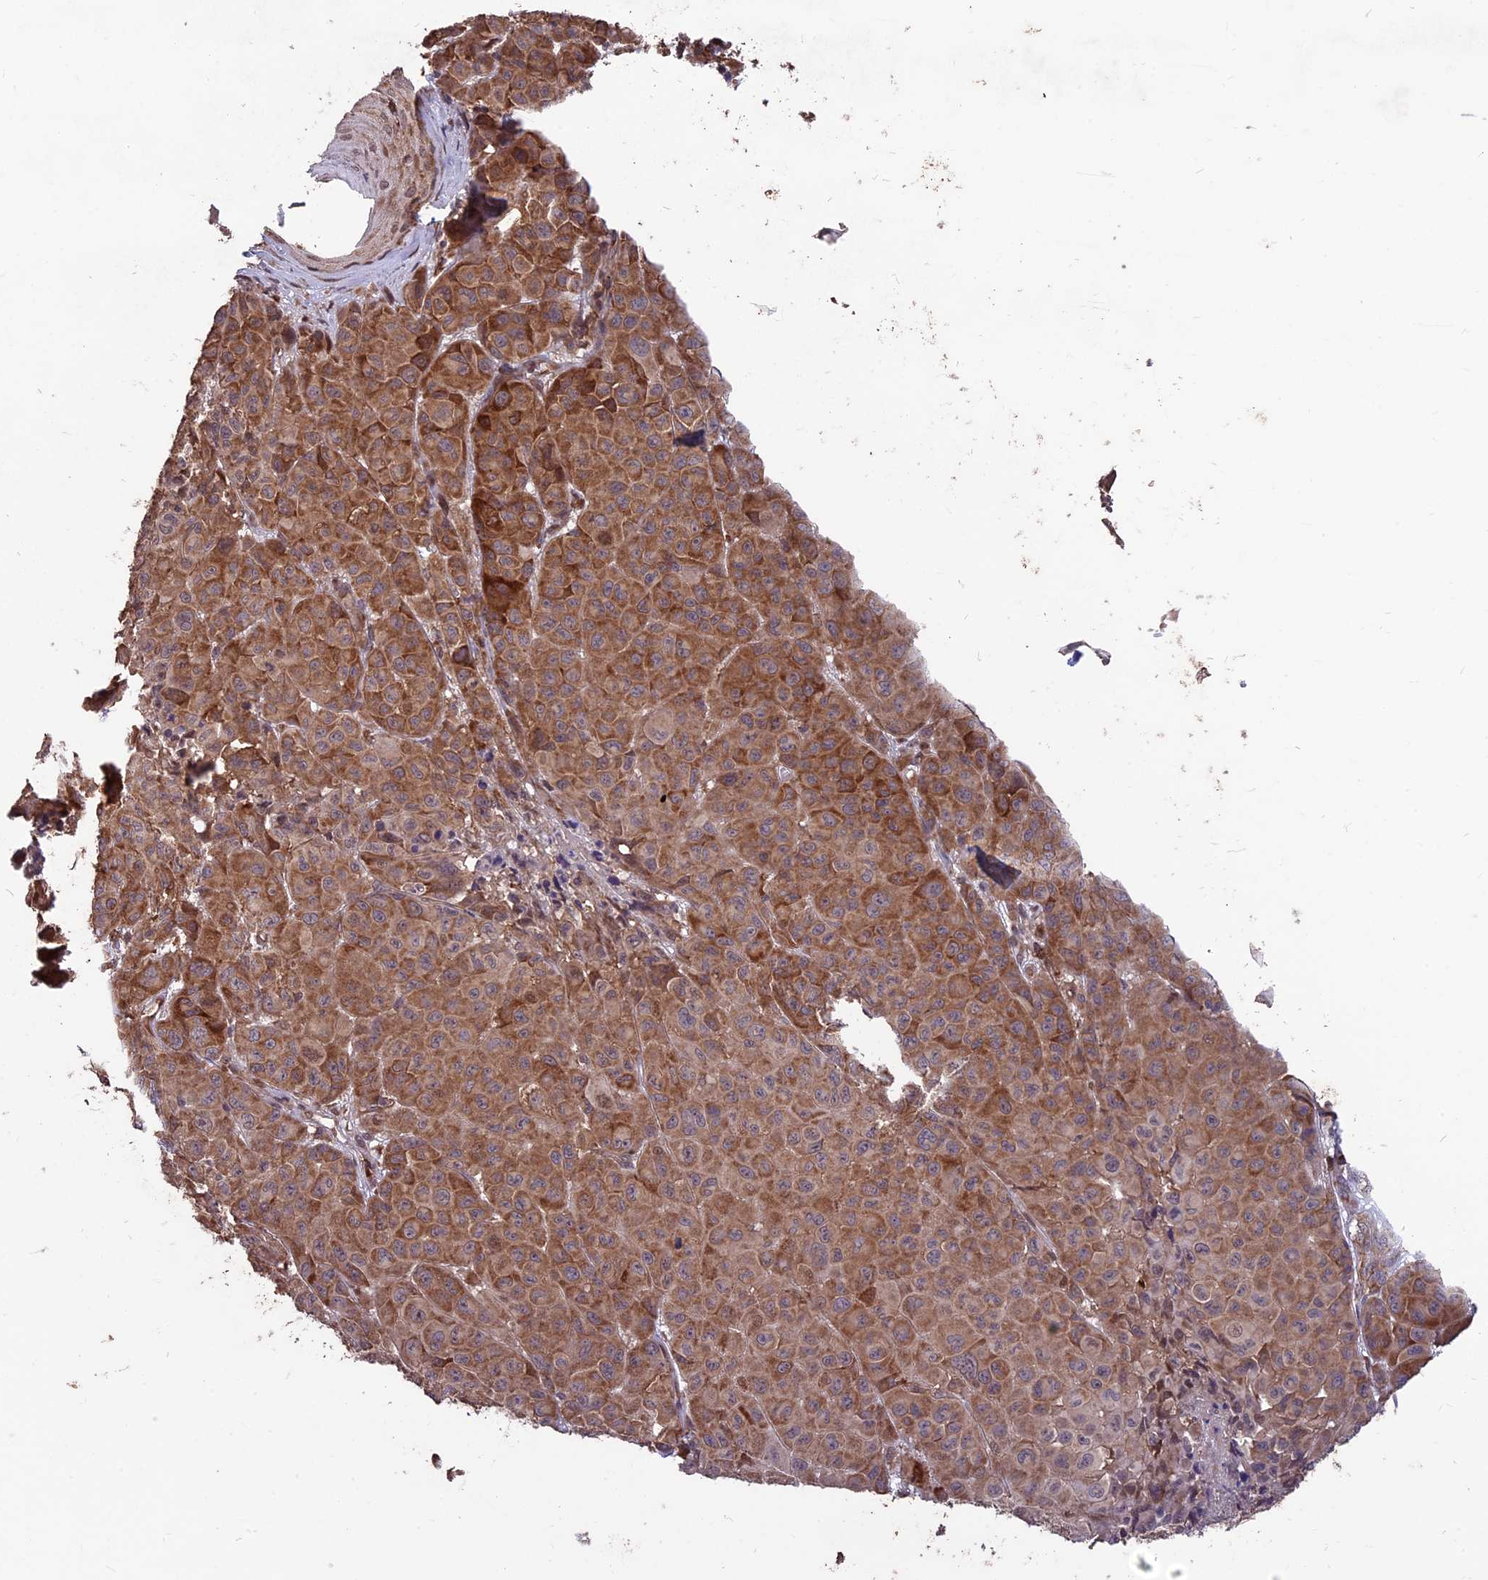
{"staining": {"intensity": "moderate", "quantity": ">75%", "location": "cytoplasmic/membranous"}, "tissue": "melanoma", "cell_type": "Tumor cells", "image_type": "cancer", "snomed": [{"axis": "morphology", "description": "Malignant melanoma, NOS"}, {"axis": "topography", "description": "Skin"}], "caption": "Protein staining of melanoma tissue reveals moderate cytoplasmic/membranous expression in about >75% of tumor cells. (Stains: DAB in brown, nuclei in blue, Microscopy: brightfield microscopy at high magnification).", "gene": "ZNF598", "patient": {"sex": "male", "age": 73}}